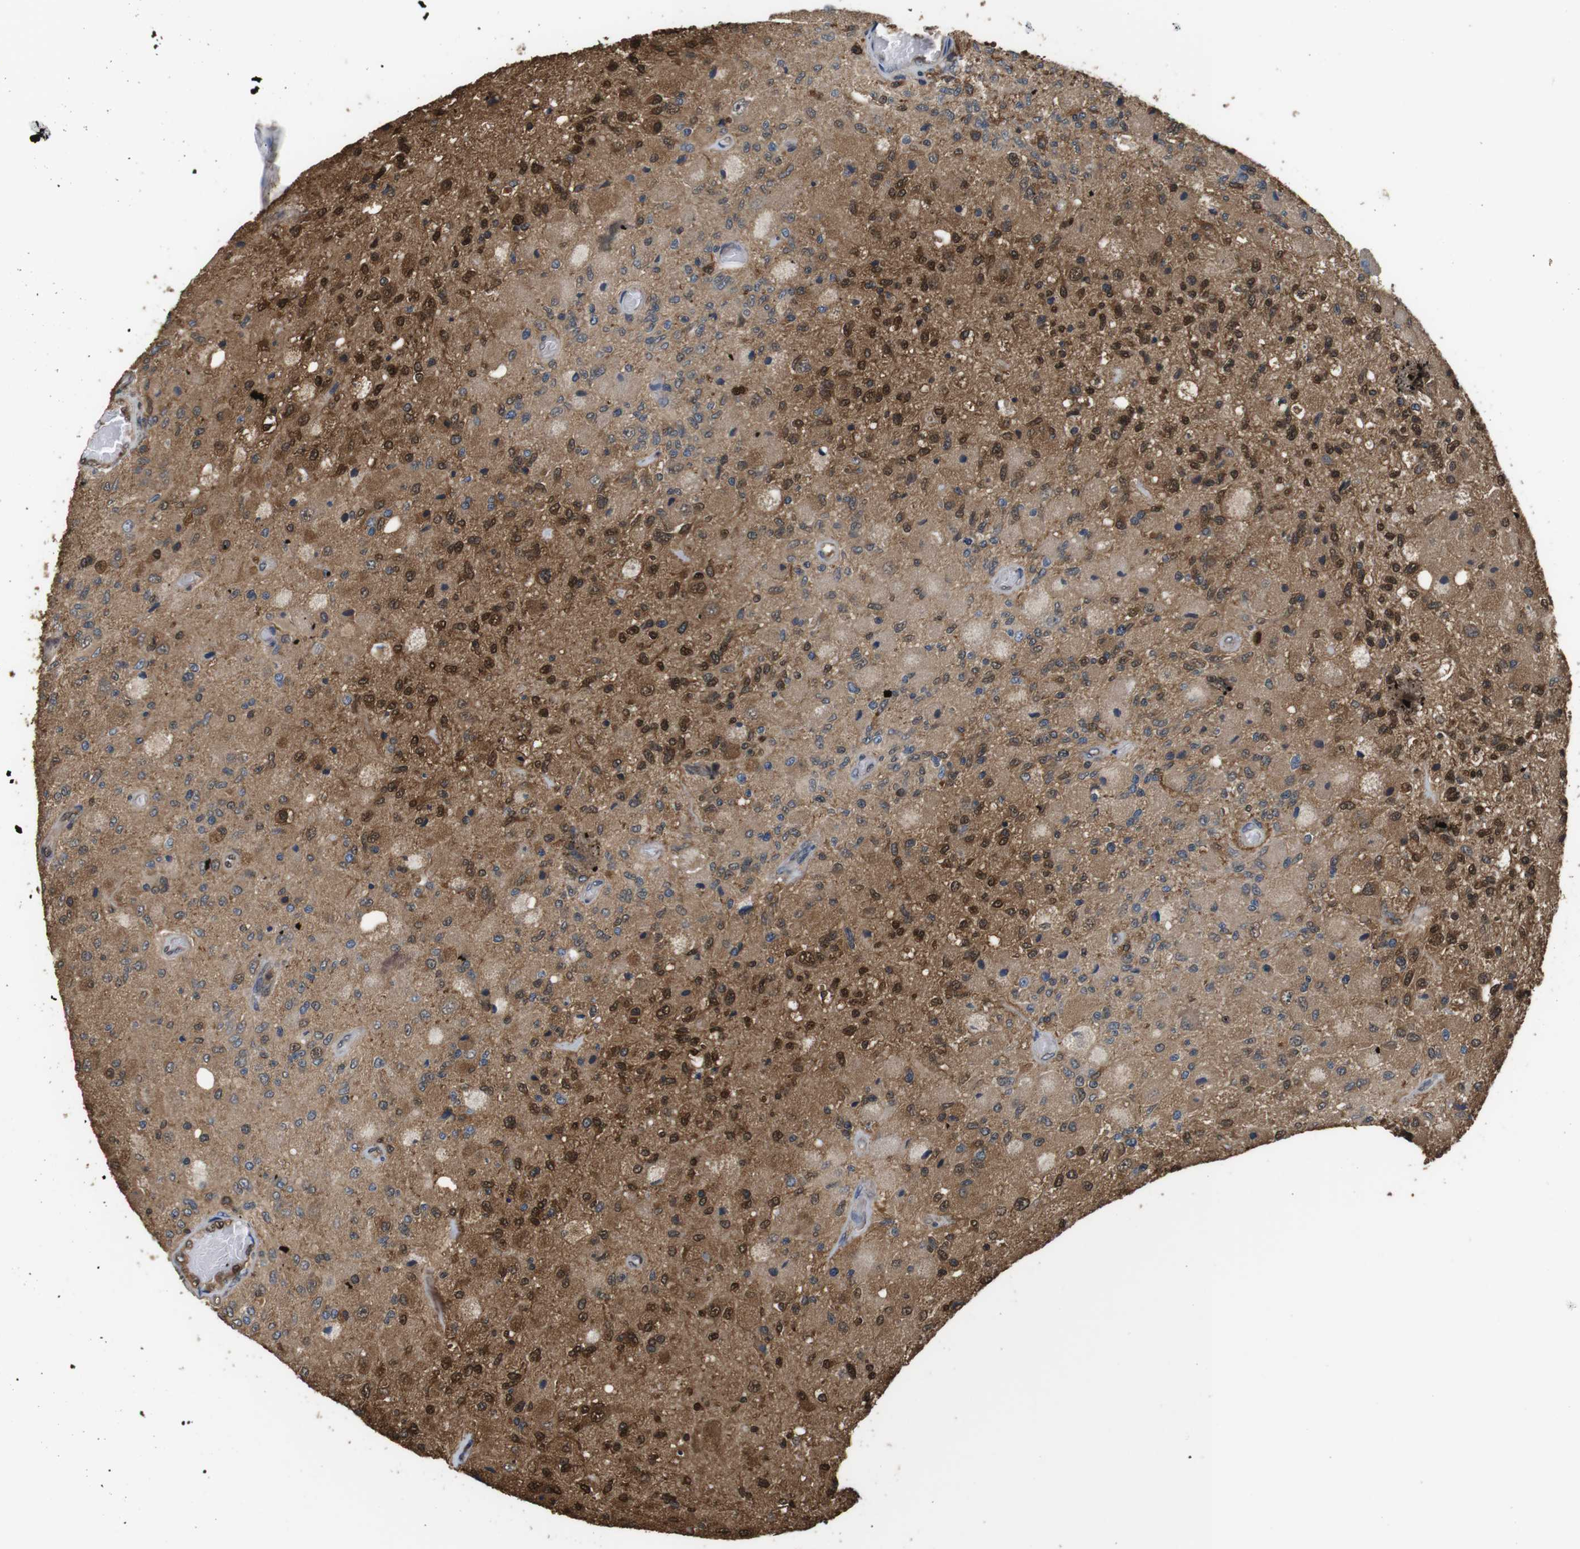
{"staining": {"intensity": "moderate", "quantity": ">75%", "location": "cytoplasmic/membranous,nuclear"}, "tissue": "glioma", "cell_type": "Tumor cells", "image_type": "cancer", "snomed": [{"axis": "morphology", "description": "Normal tissue, NOS"}, {"axis": "morphology", "description": "Glioma, malignant, High grade"}, {"axis": "topography", "description": "Cerebral cortex"}], "caption": "The photomicrograph demonstrates immunohistochemical staining of malignant glioma (high-grade). There is moderate cytoplasmic/membranous and nuclear staining is seen in about >75% of tumor cells.", "gene": "LDHA", "patient": {"sex": "male", "age": 77}}